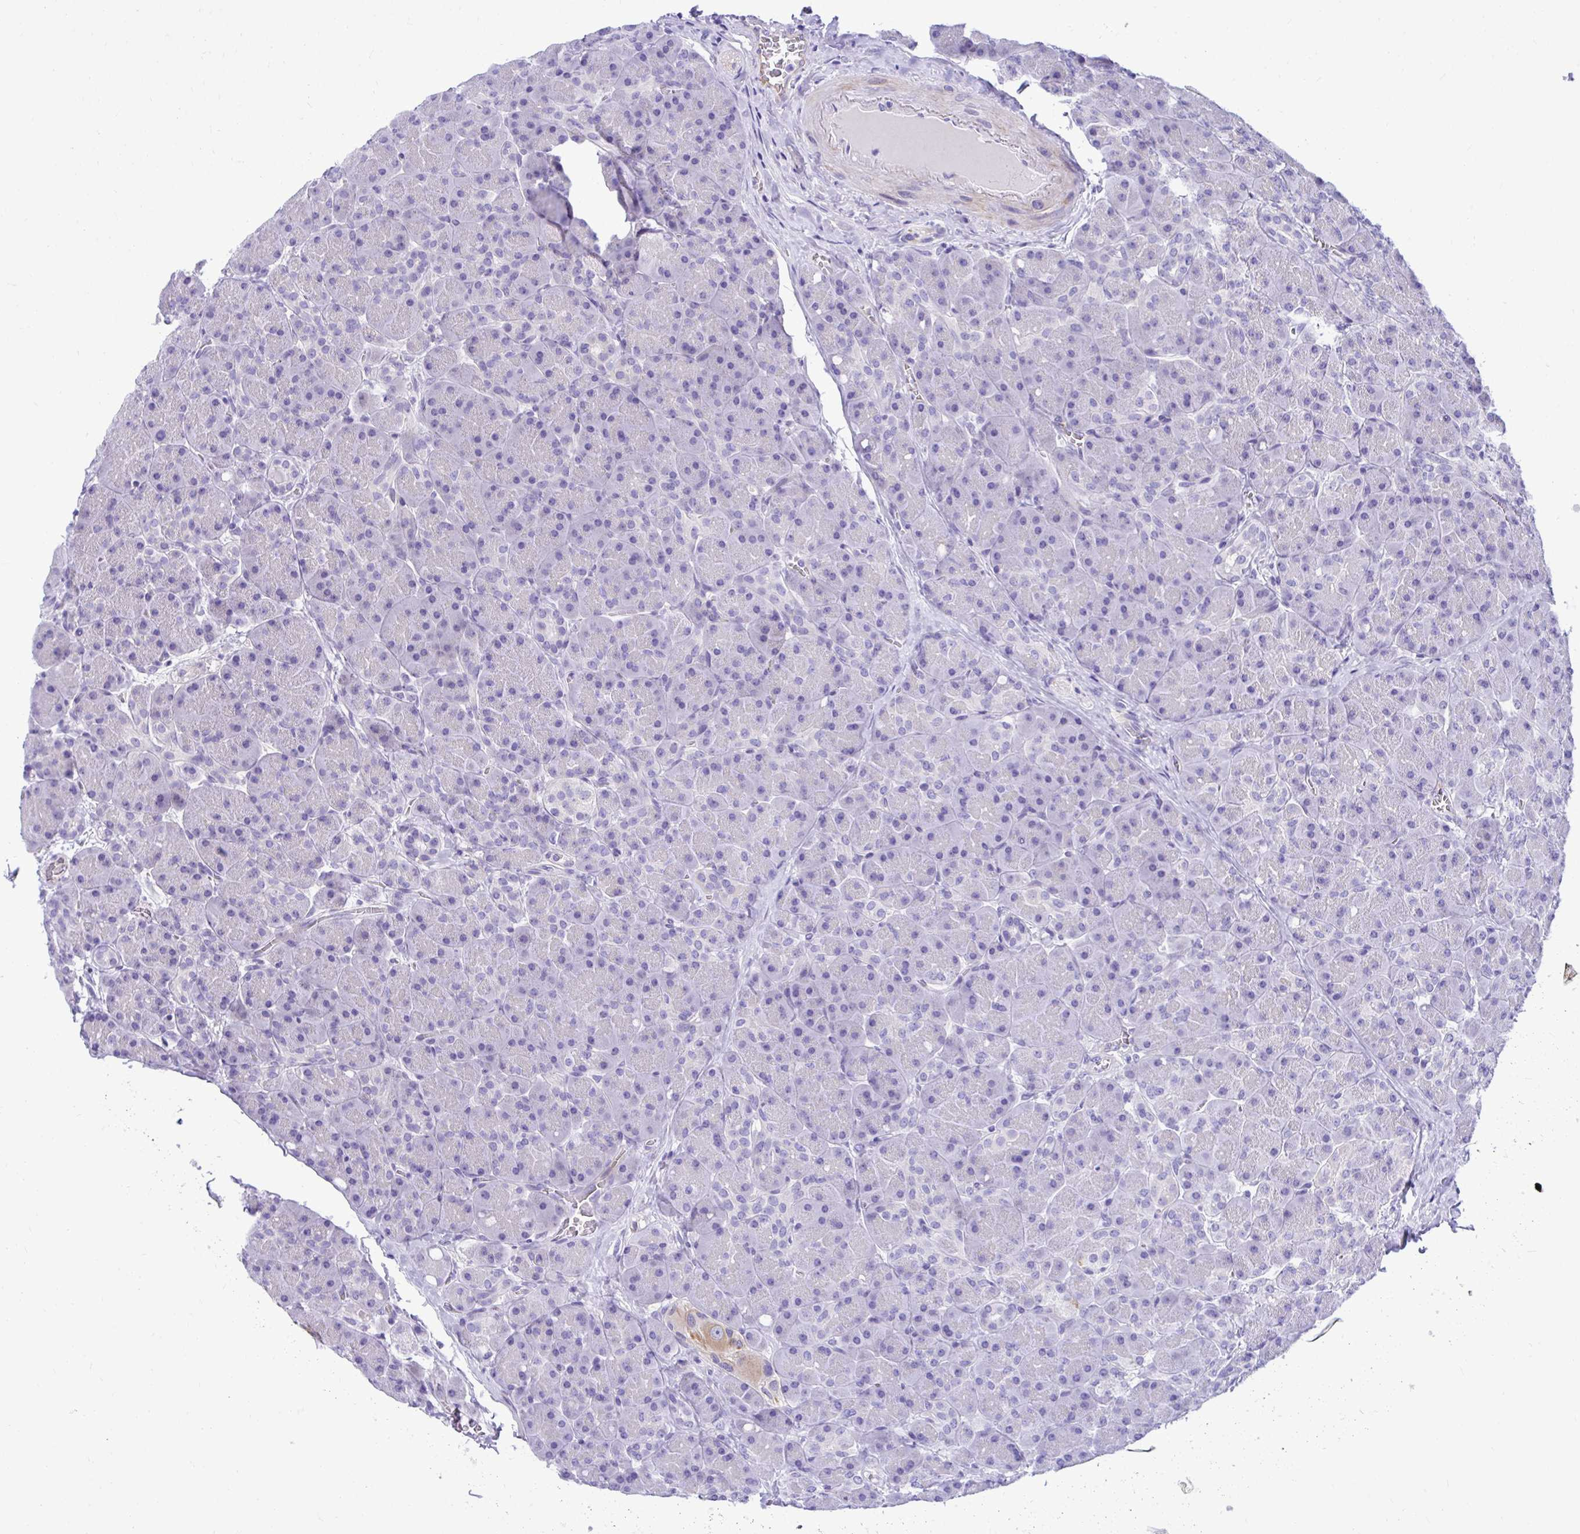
{"staining": {"intensity": "negative", "quantity": "none", "location": "none"}, "tissue": "pancreas", "cell_type": "Exocrine glandular cells", "image_type": "normal", "snomed": [{"axis": "morphology", "description": "Normal tissue, NOS"}, {"axis": "topography", "description": "Pancreas"}], "caption": "An image of pancreas stained for a protein exhibits no brown staining in exocrine glandular cells.", "gene": "ABCG2", "patient": {"sex": "male", "age": 55}}